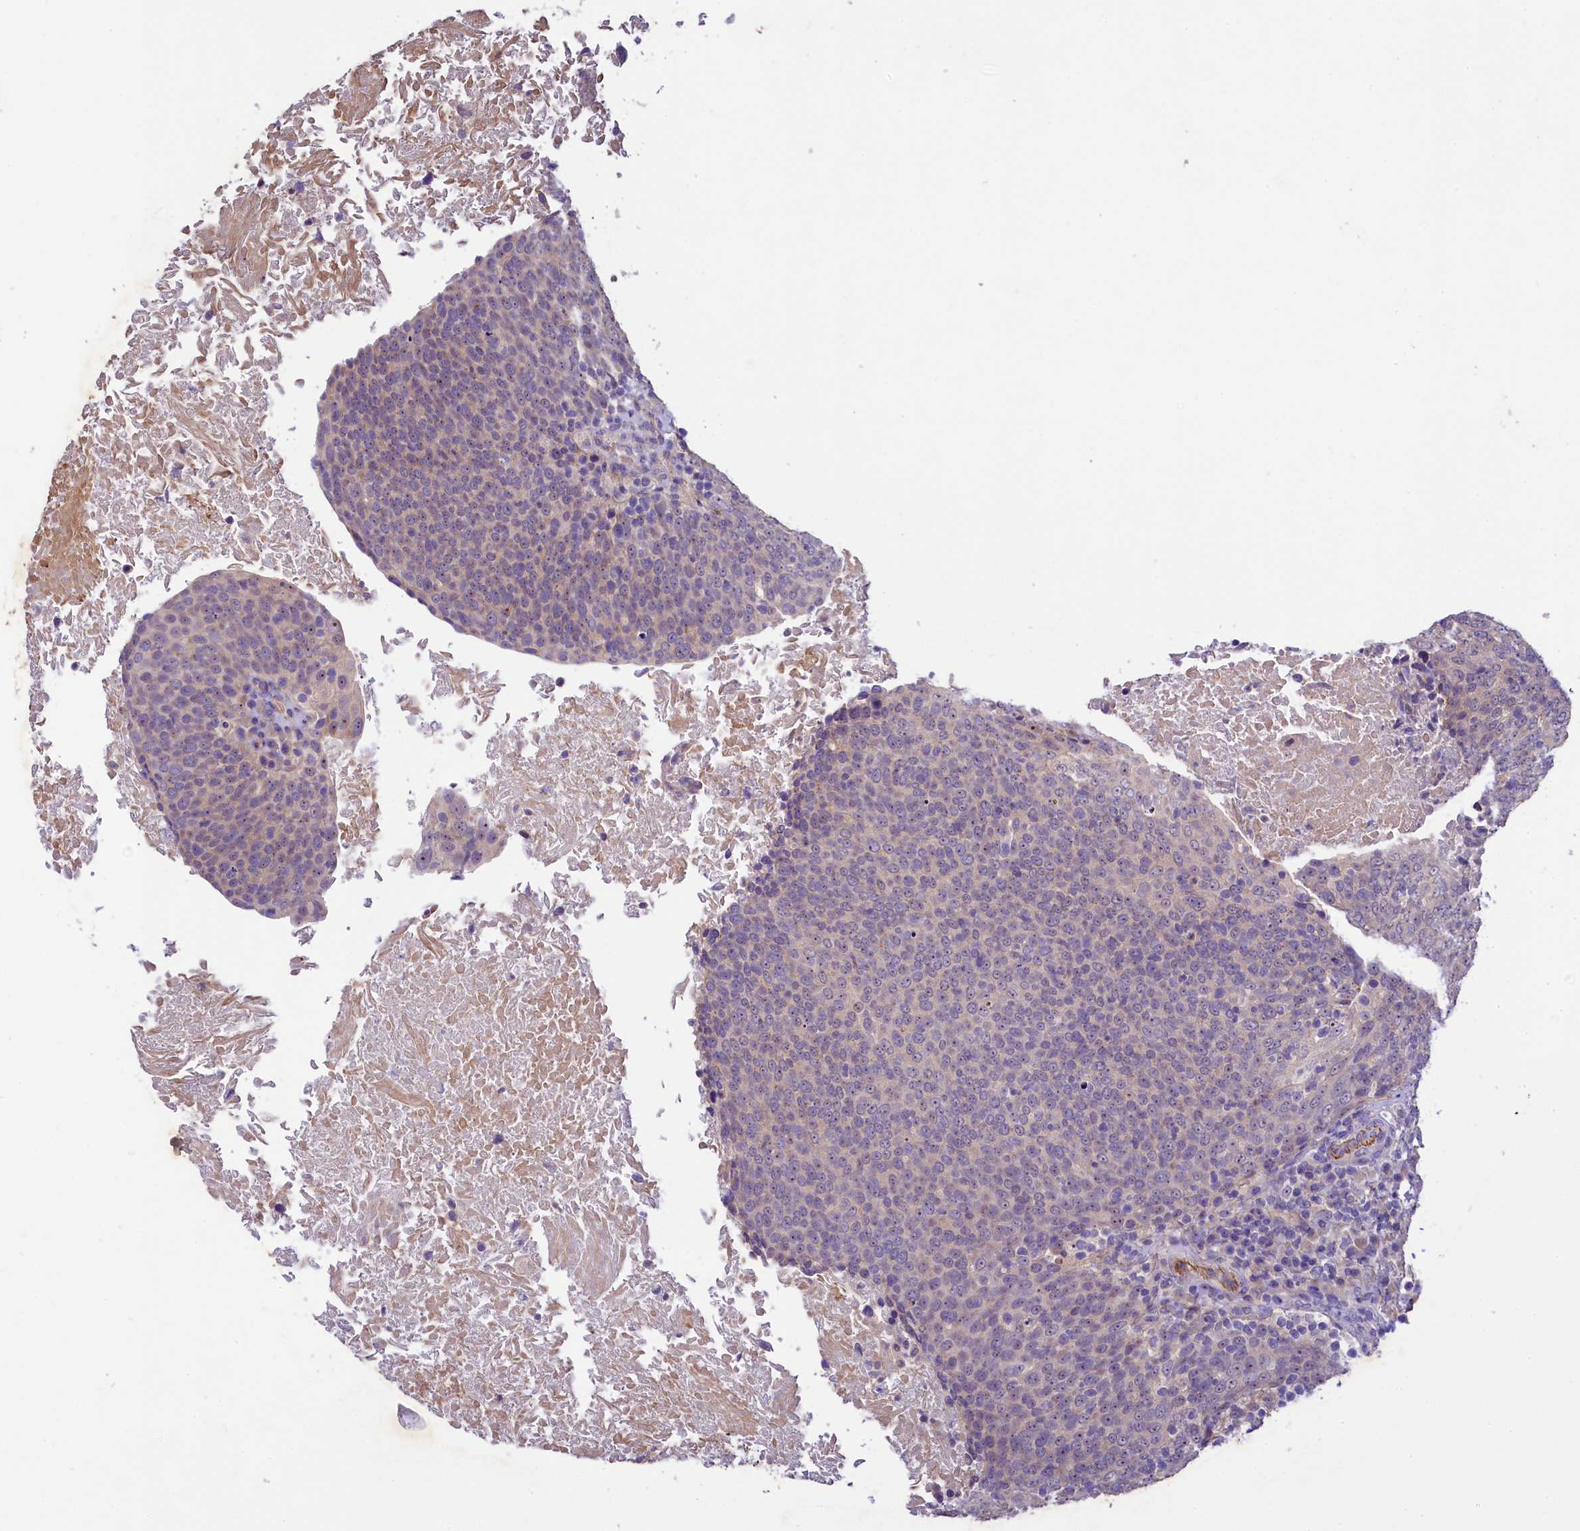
{"staining": {"intensity": "negative", "quantity": "none", "location": "none"}, "tissue": "head and neck cancer", "cell_type": "Tumor cells", "image_type": "cancer", "snomed": [{"axis": "morphology", "description": "Squamous cell carcinoma, NOS"}, {"axis": "morphology", "description": "Squamous cell carcinoma, metastatic, NOS"}, {"axis": "topography", "description": "Lymph node"}, {"axis": "topography", "description": "Head-Neck"}], "caption": "The photomicrograph displays no significant expression in tumor cells of head and neck squamous cell carcinoma.", "gene": "UBXN6", "patient": {"sex": "male", "age": 62}}